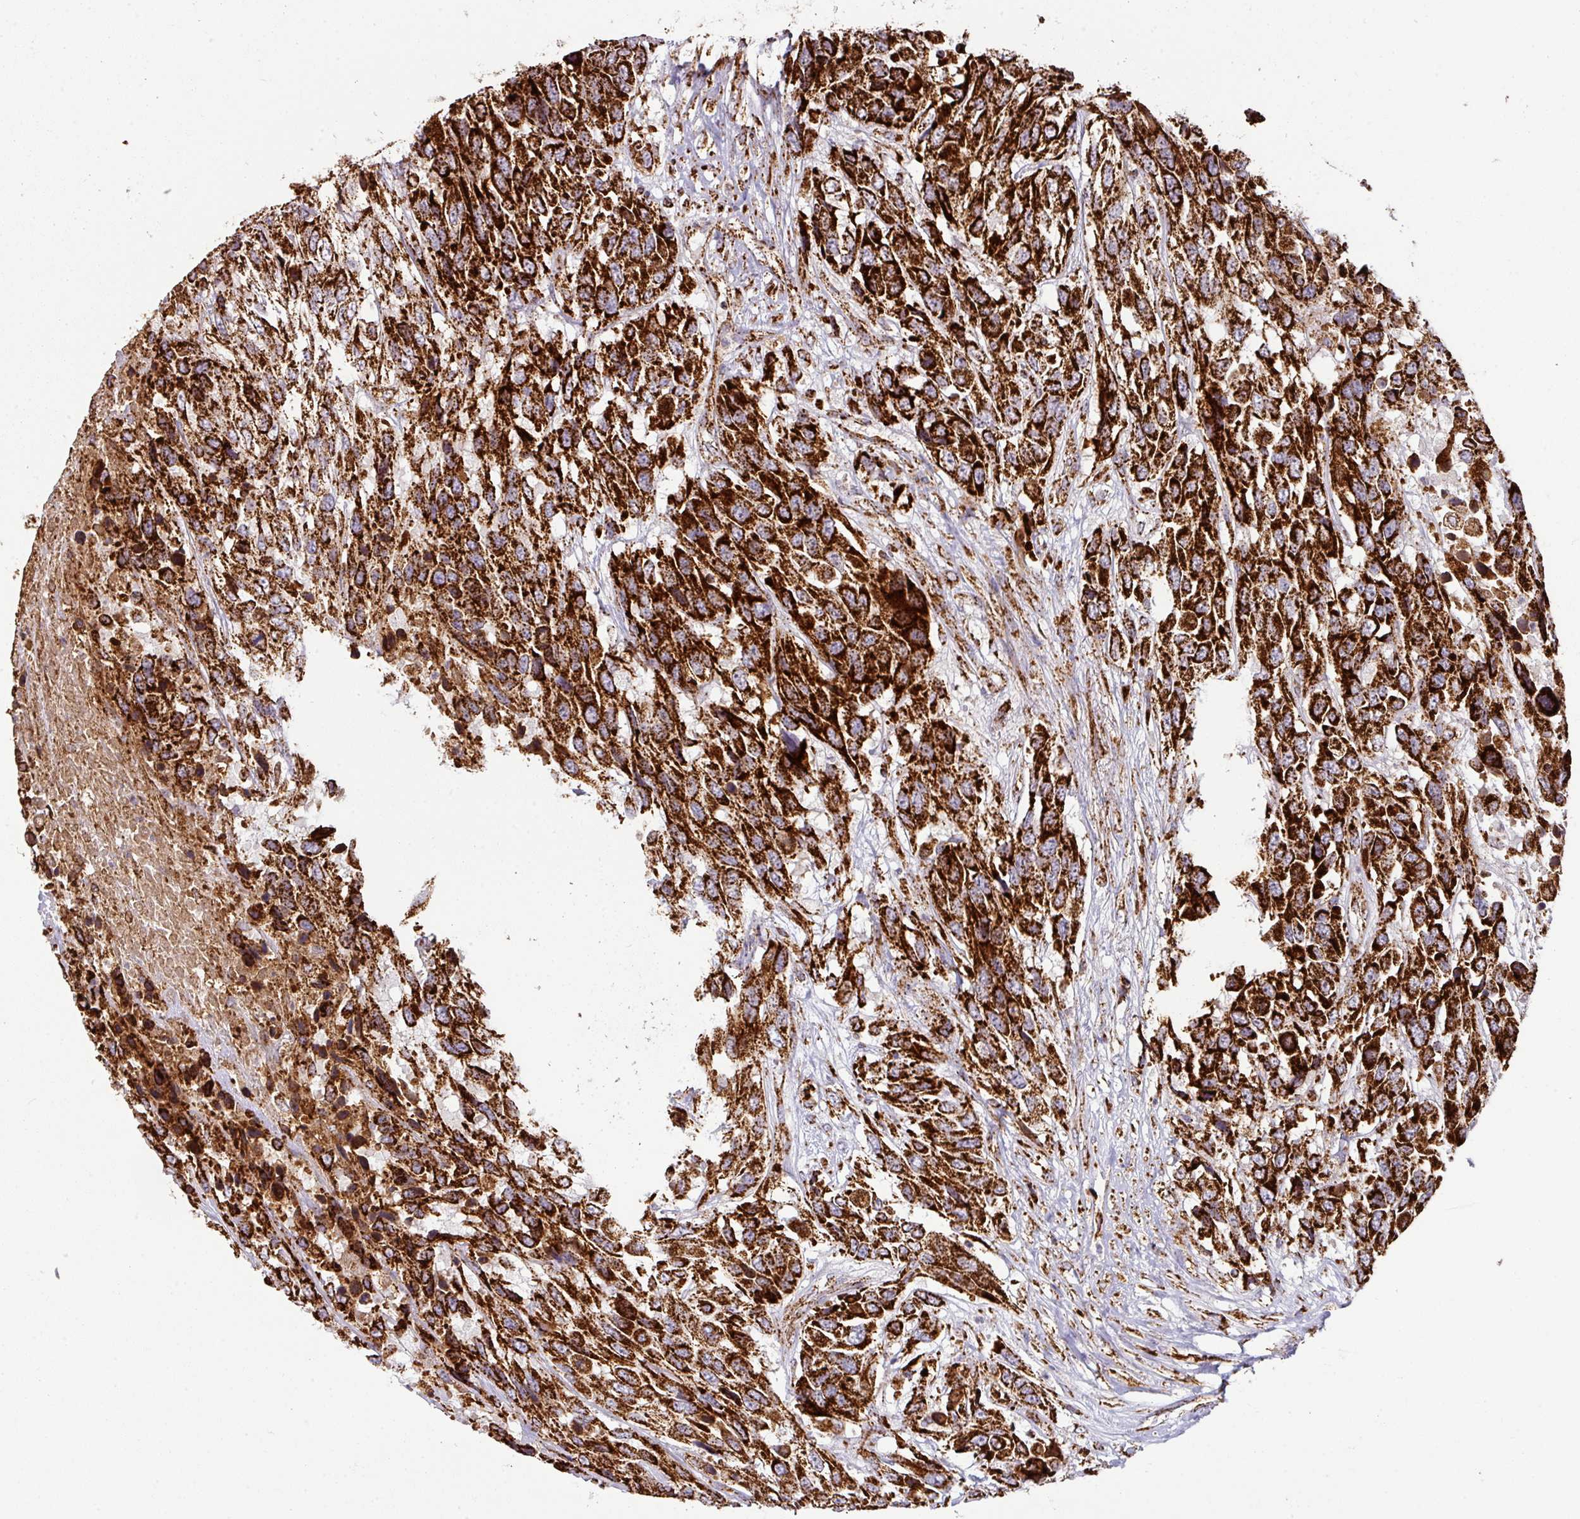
{"staining": {"intensity": "strong", "quantity": ">75%", "location": "cytoplasmic/membranous"}, "tissue": "urothelial cancer", "cell_type": "Tumor cells", "image_type": "cancer", "snomed": [{"axis": "morphology", "description": "Urothelial carcinoma, High grade"}, {"axis": "topography", "description": "Urinary bladder"}], "caption": "An immunohistochemistry histopathology image of tumor tissue is shown. Protein staining in brown labels strong cytoplasmic/membranous positivity in urothelial cancer within tumor cells. The staining is performed using DAB (3,3'-diaminobenzidine) brown chromogen to label protein expression. The nuclei are counter-stained blue using hematoxylin.", "gene": "TRAP1", "patient": {"sex": "female", "age": 70}}